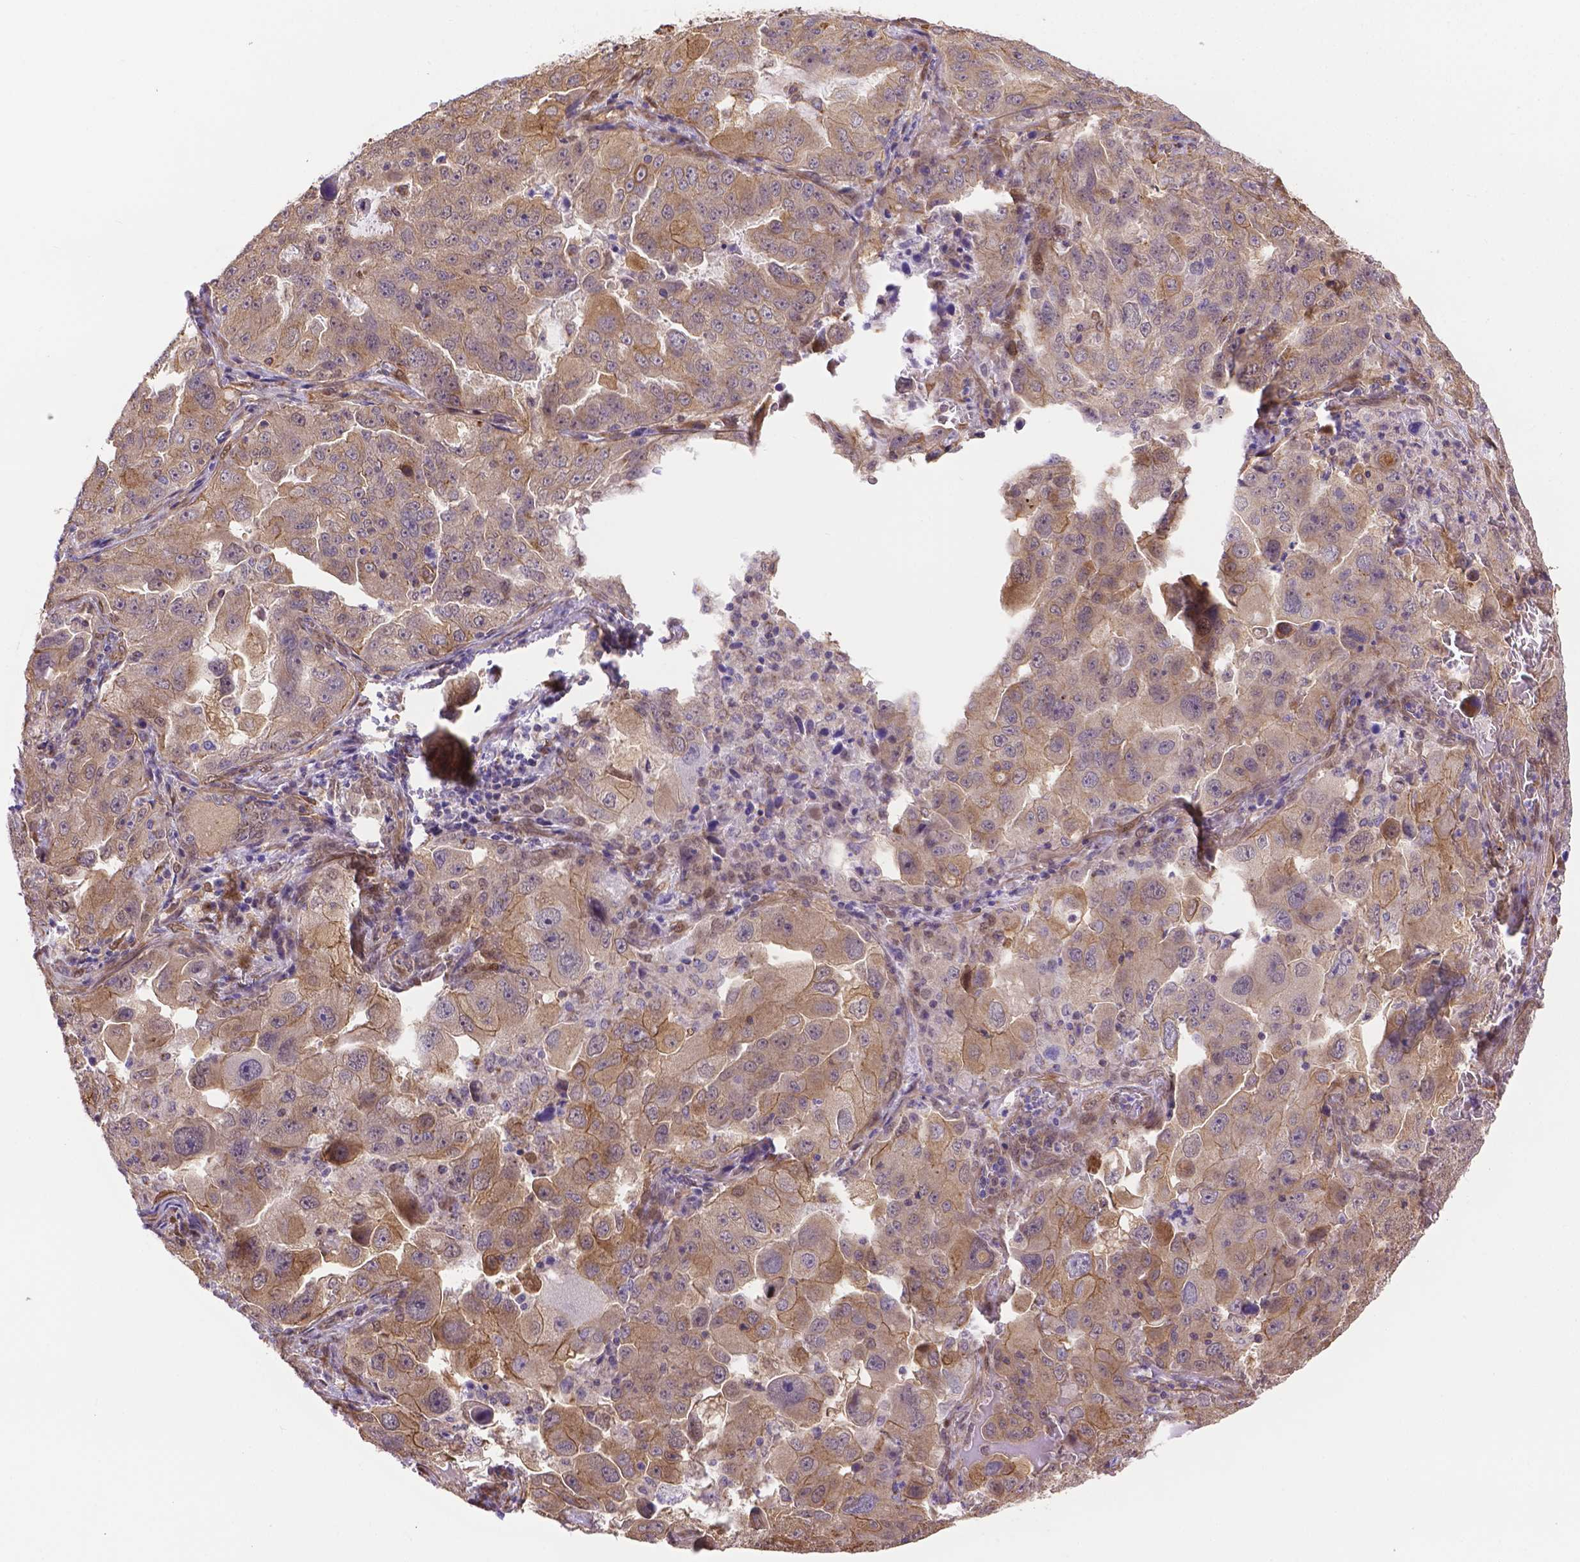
{"staining": {"intensity": "weak", "quantity": ">75%", "location": "cytoplasmic/membranous"}, "tissue": "lung cancer", "cell_type": "Tumor cells", "image_type": "cancer", "snomed": [{"axis": "morphology", "description": "Adenocarcinoma, NOS"}, {"axis": "topography", "description": "Lung"}], "caption": "Brown immunohistochemical staining in lung cancer (adenocarcinoma) exhibits weak cytoplasmic/membranous positivity in approximately >75% of tumor cells.", "gene": "YAP1", "patient": {"sex": "female", "age": 61}}